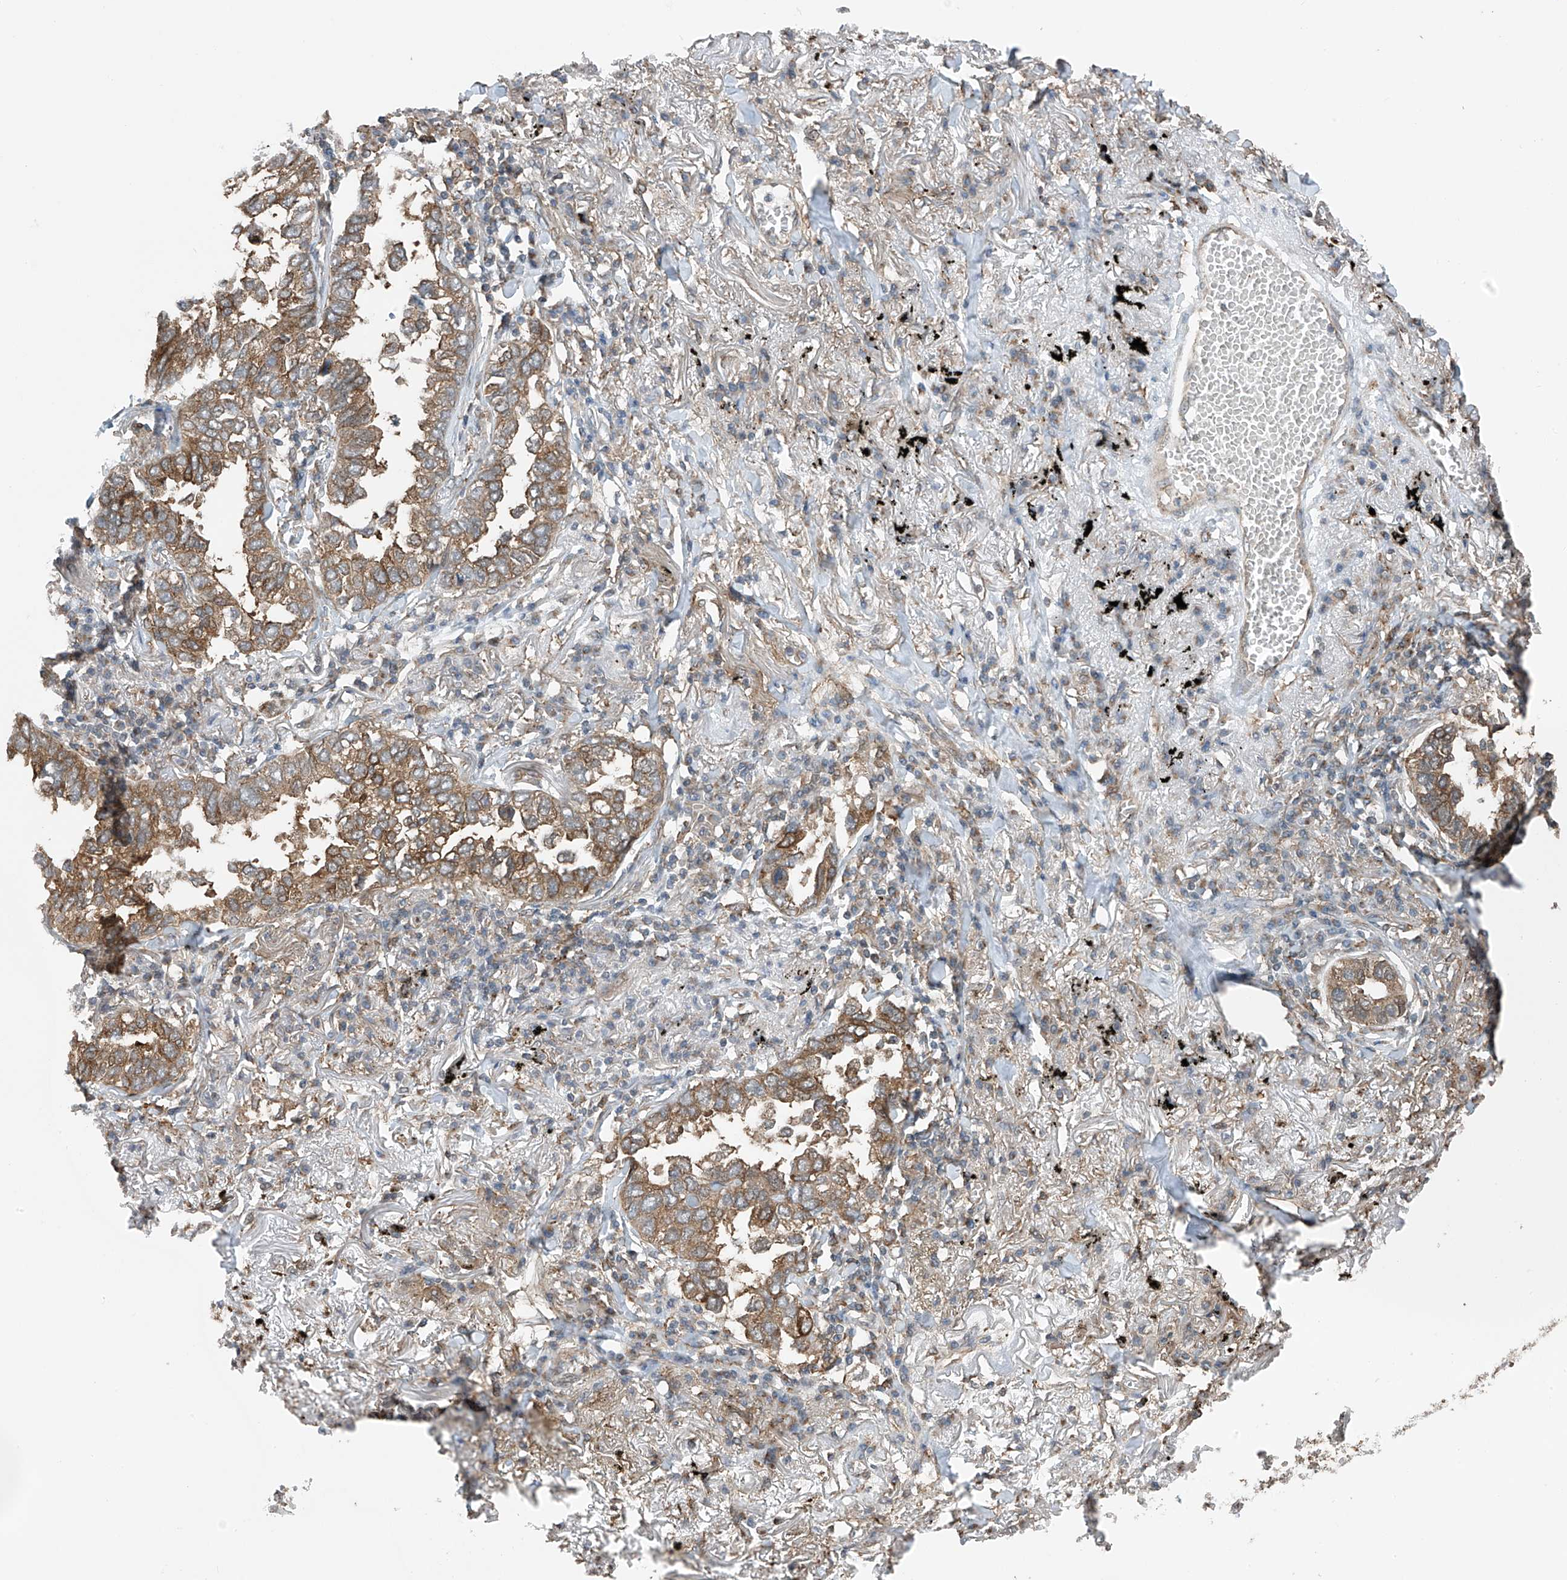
{"staining": {"intensity": "moderate", "quantity": ">75%", "location": "cytoplasmic/membranous"}, "tissue": "lung cancer", "cell_type": "Tumor cells", "image_type": "cancer", "snomed": [{"axis": "morphology", "description": "Adenocarcinoma, NOS"}, {"axis": "topography", "description": "Lung"}], "caption": "An immunohistochemistry histopathology image of tumor tissue is shown. Protein staining in brown shows moderate cytoplasmic/membranous positivity in lung cancer within tumor cells.", "gene": "ZNF189", "patient": {"sex": "male", "age": 65}}